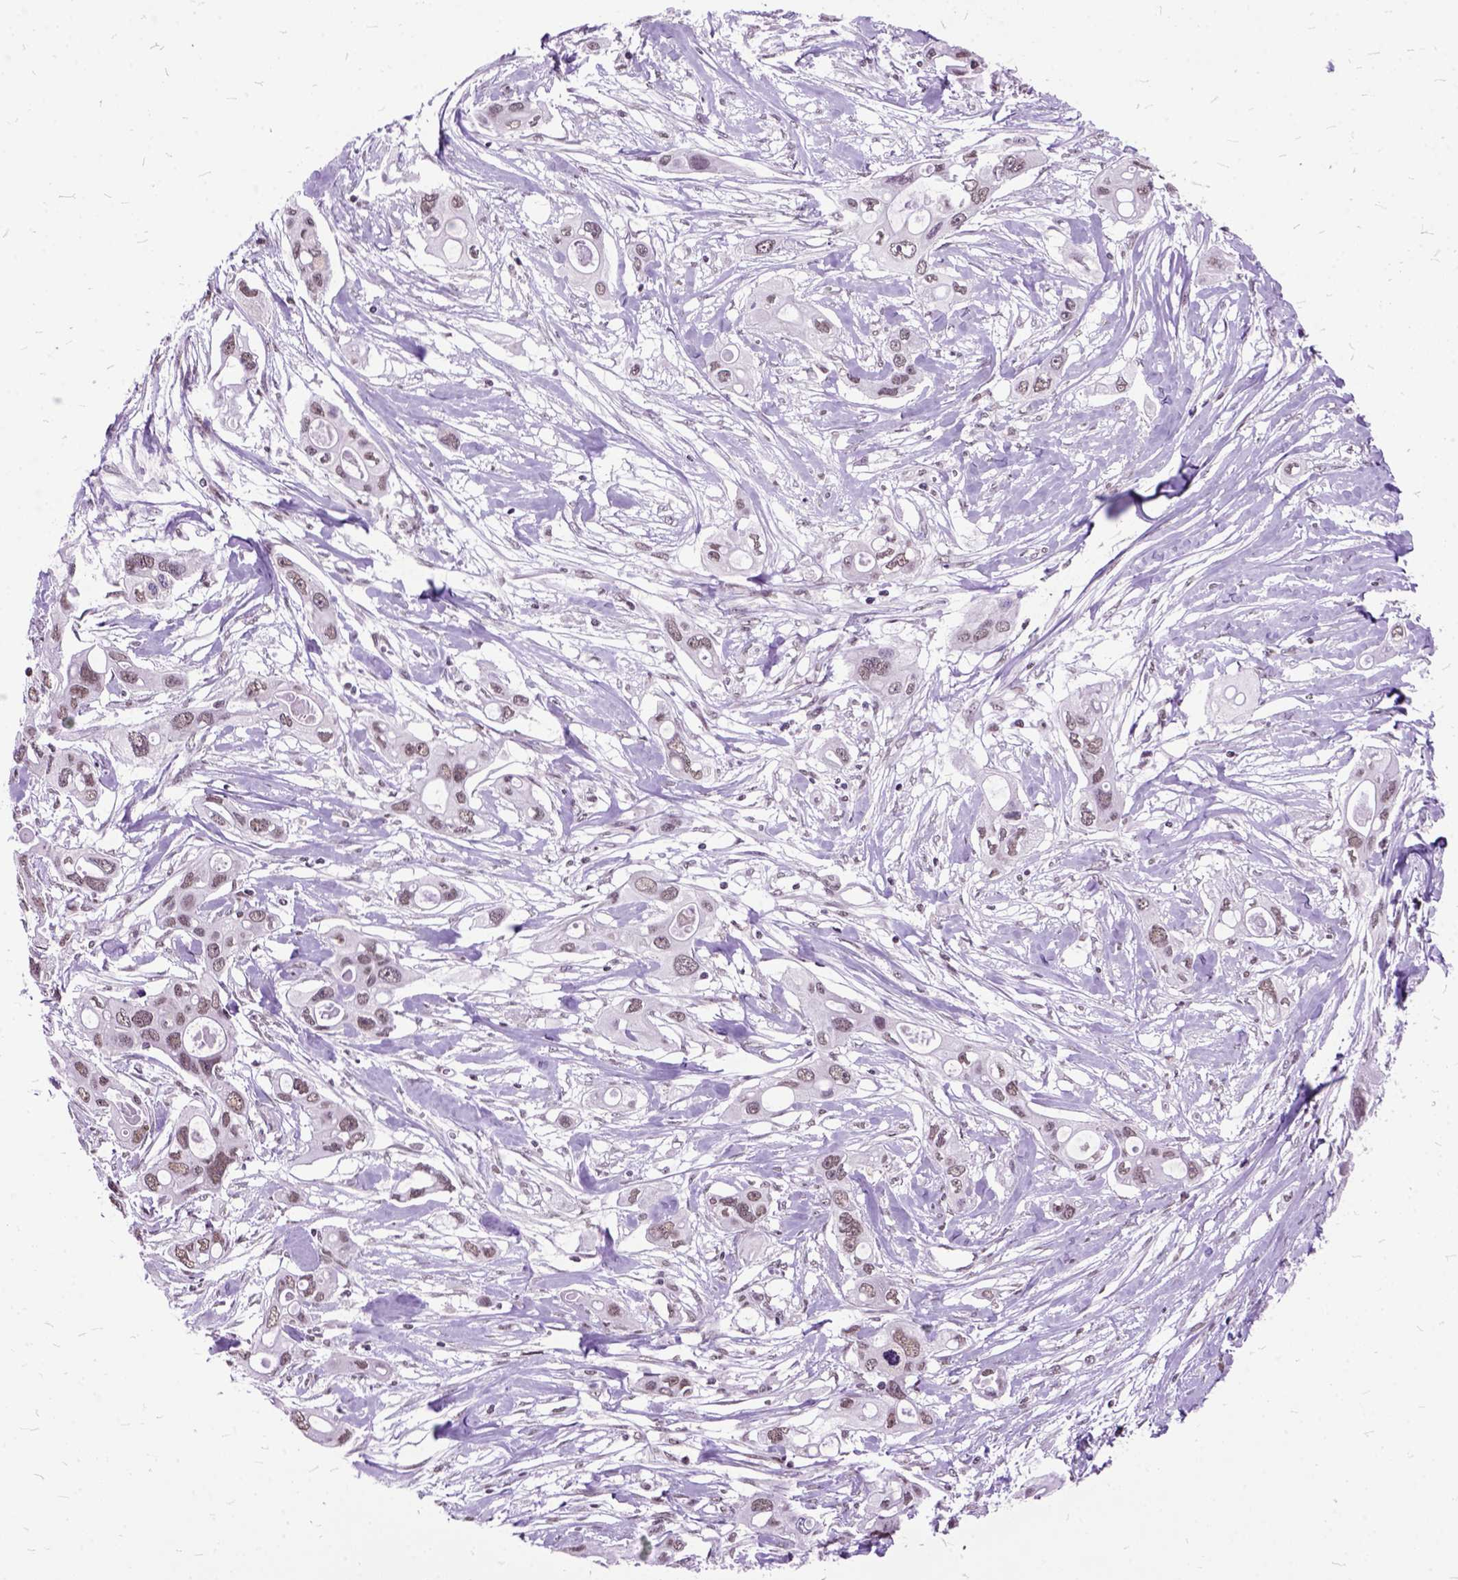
{"staining": {"intensity": "weak", "quantity": ">75%", "location": "nuclear"}, "tissue": "pancreatic cancer", "cell_type": "Tumor cells", "image_type": "cancer", "snomed": [{"axis": "morphology", "description": "Adenocarcinoma, NOS"}, {"axis": "topography", "description": "Pancreas"}], "caption": "Pancreatic cancer tissue exhibits weak nuclear staining in about >75% of tumor cells, visualized by immunohistochemistry.", "gene": "ORC5", "patient": {"sex": "male", "age": 60}}